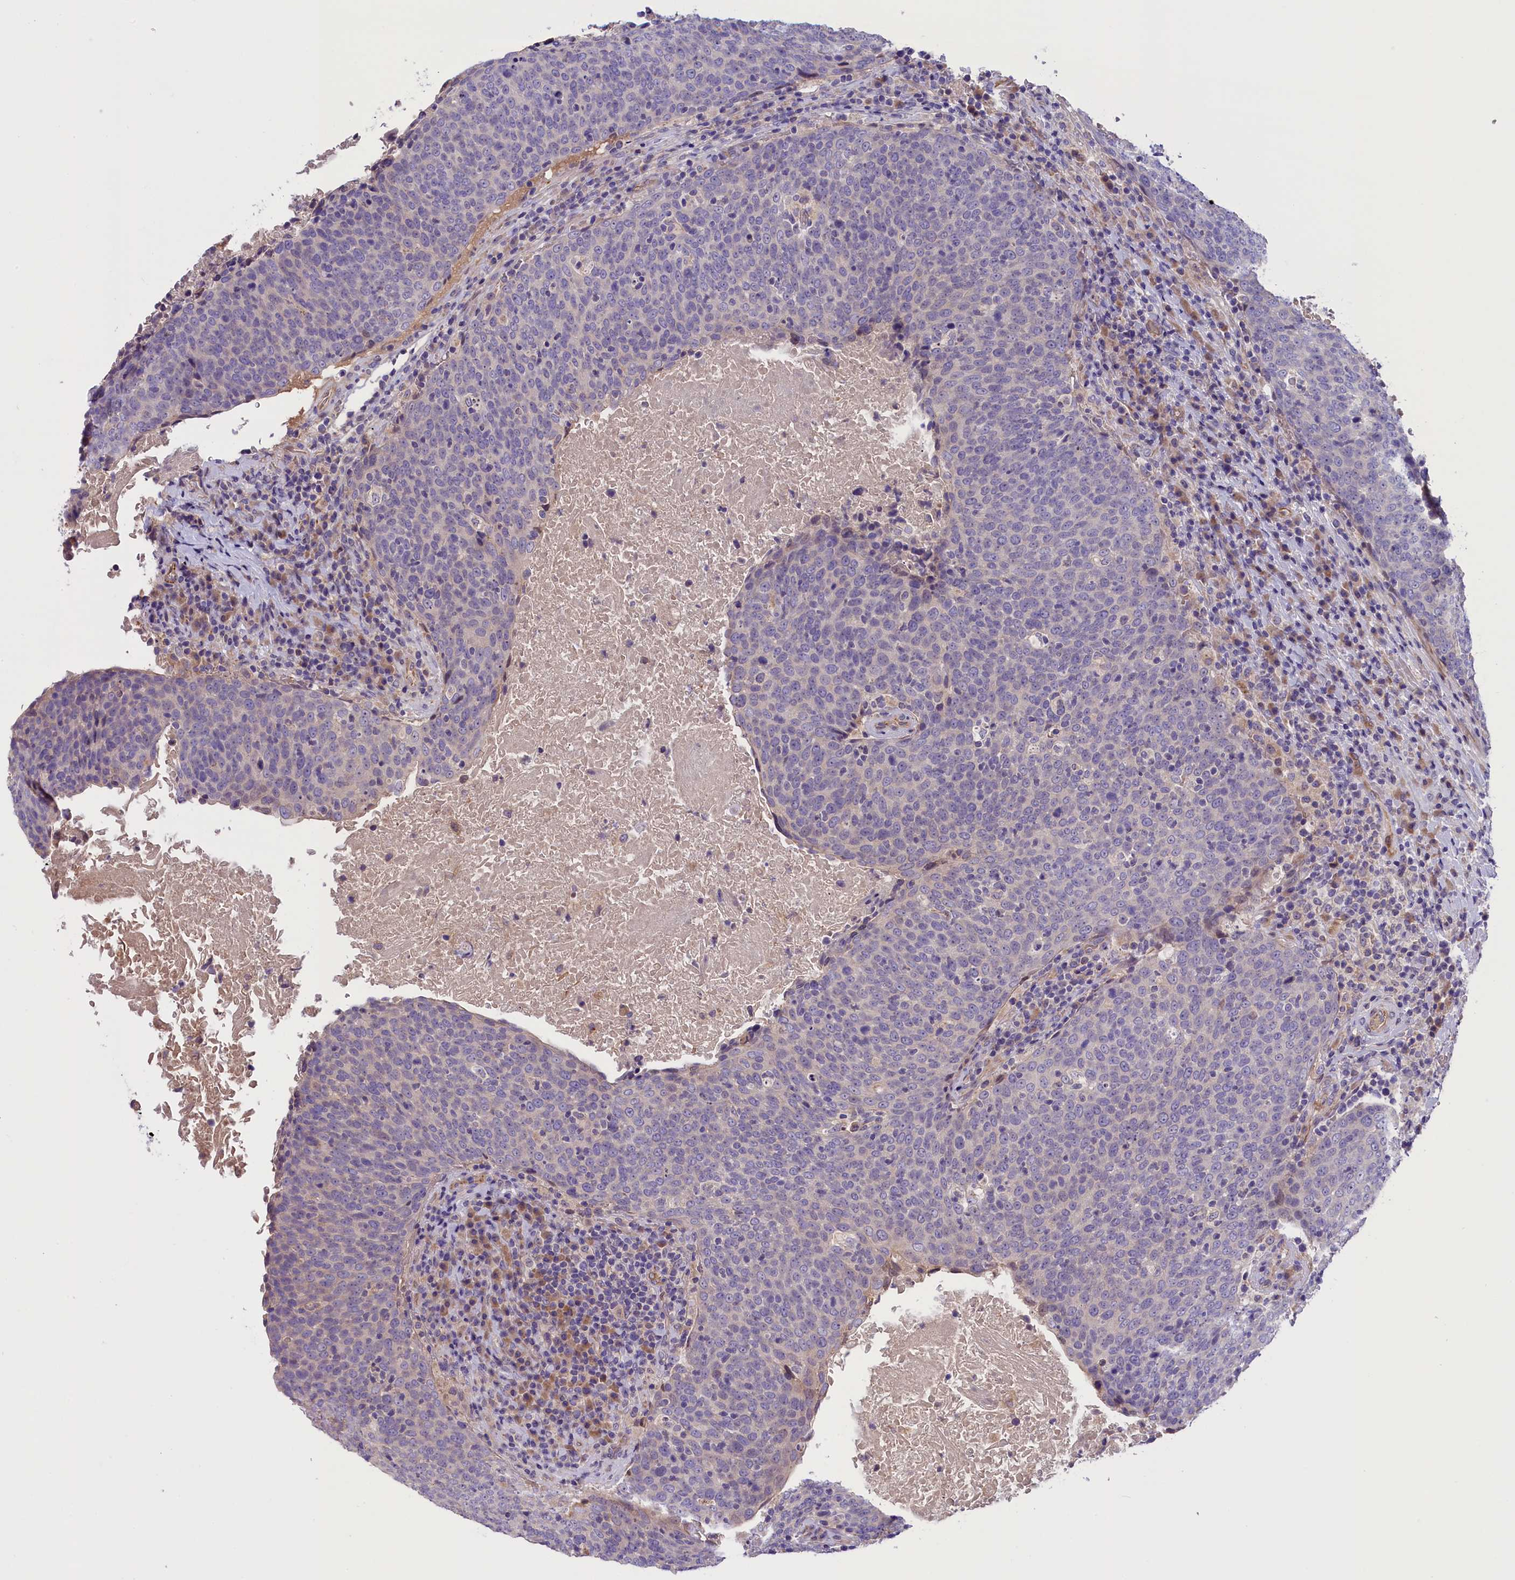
{"staining": {"intensity": "negative", "quantity": "none", "location": "none"}, "tissue": "head and neck cancer", "cell_type": "Tumor cells", "image_type": "cancer", "snomed": [{"axis": "morphology", "description": "Squamous cell carcinoma, NOS"}, {"axis": "morphology", "description": "Squamous cell carcinoma, metastatic, NOS"}, {"axis": "topography", "description": "Lymph node"}, {"axis": "topography", "description": "Head-Neck"}], "caption": "Immunohistochemical staining of head and neck squamous cell carcinoma exhibits no significant staining in tumor cells.", "gene": "CCDC32", "patient": {"sex": "male", "age": 62}}